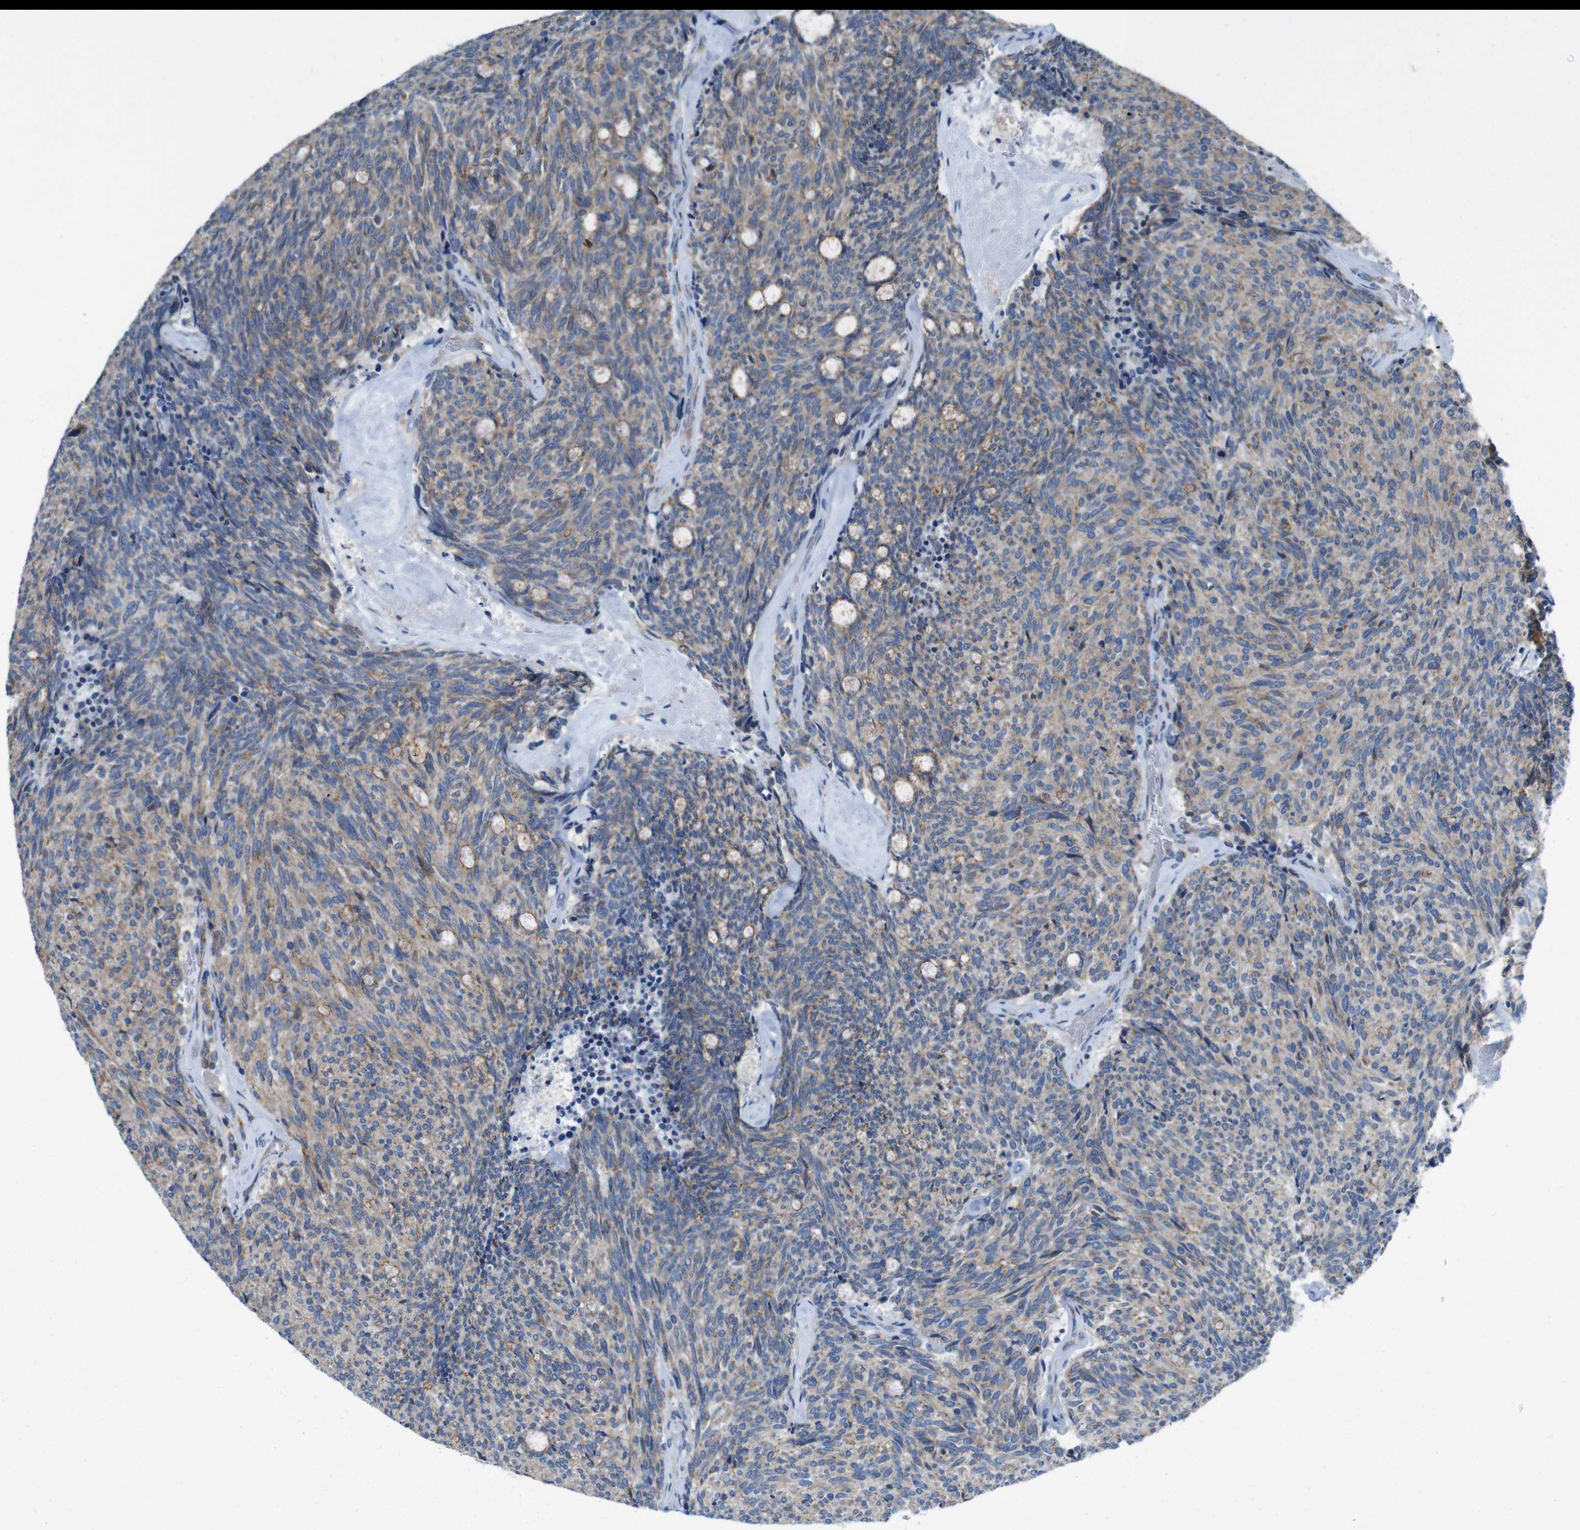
{"staining": {"intensity": "moderate", "quantity": ">75%", "location": "cytoplasmic/membranous"}, "tissue": "carcinoid", "cell_type": "Tumor cells", "image_type": "cancer", "snomed": [{"axis": "morphology", "description": "Carcinoid, malignant, NOS"}, {"axis": "topography", "description": "Pancreas"}], "caption": "An image of malignant carcinoid stained for a protein exhibits moderate cytoplasmic/membranous brown staining in tumor cells.", "gene": "EFCAB14", "patient": {"sex": "female", "age": 54}}